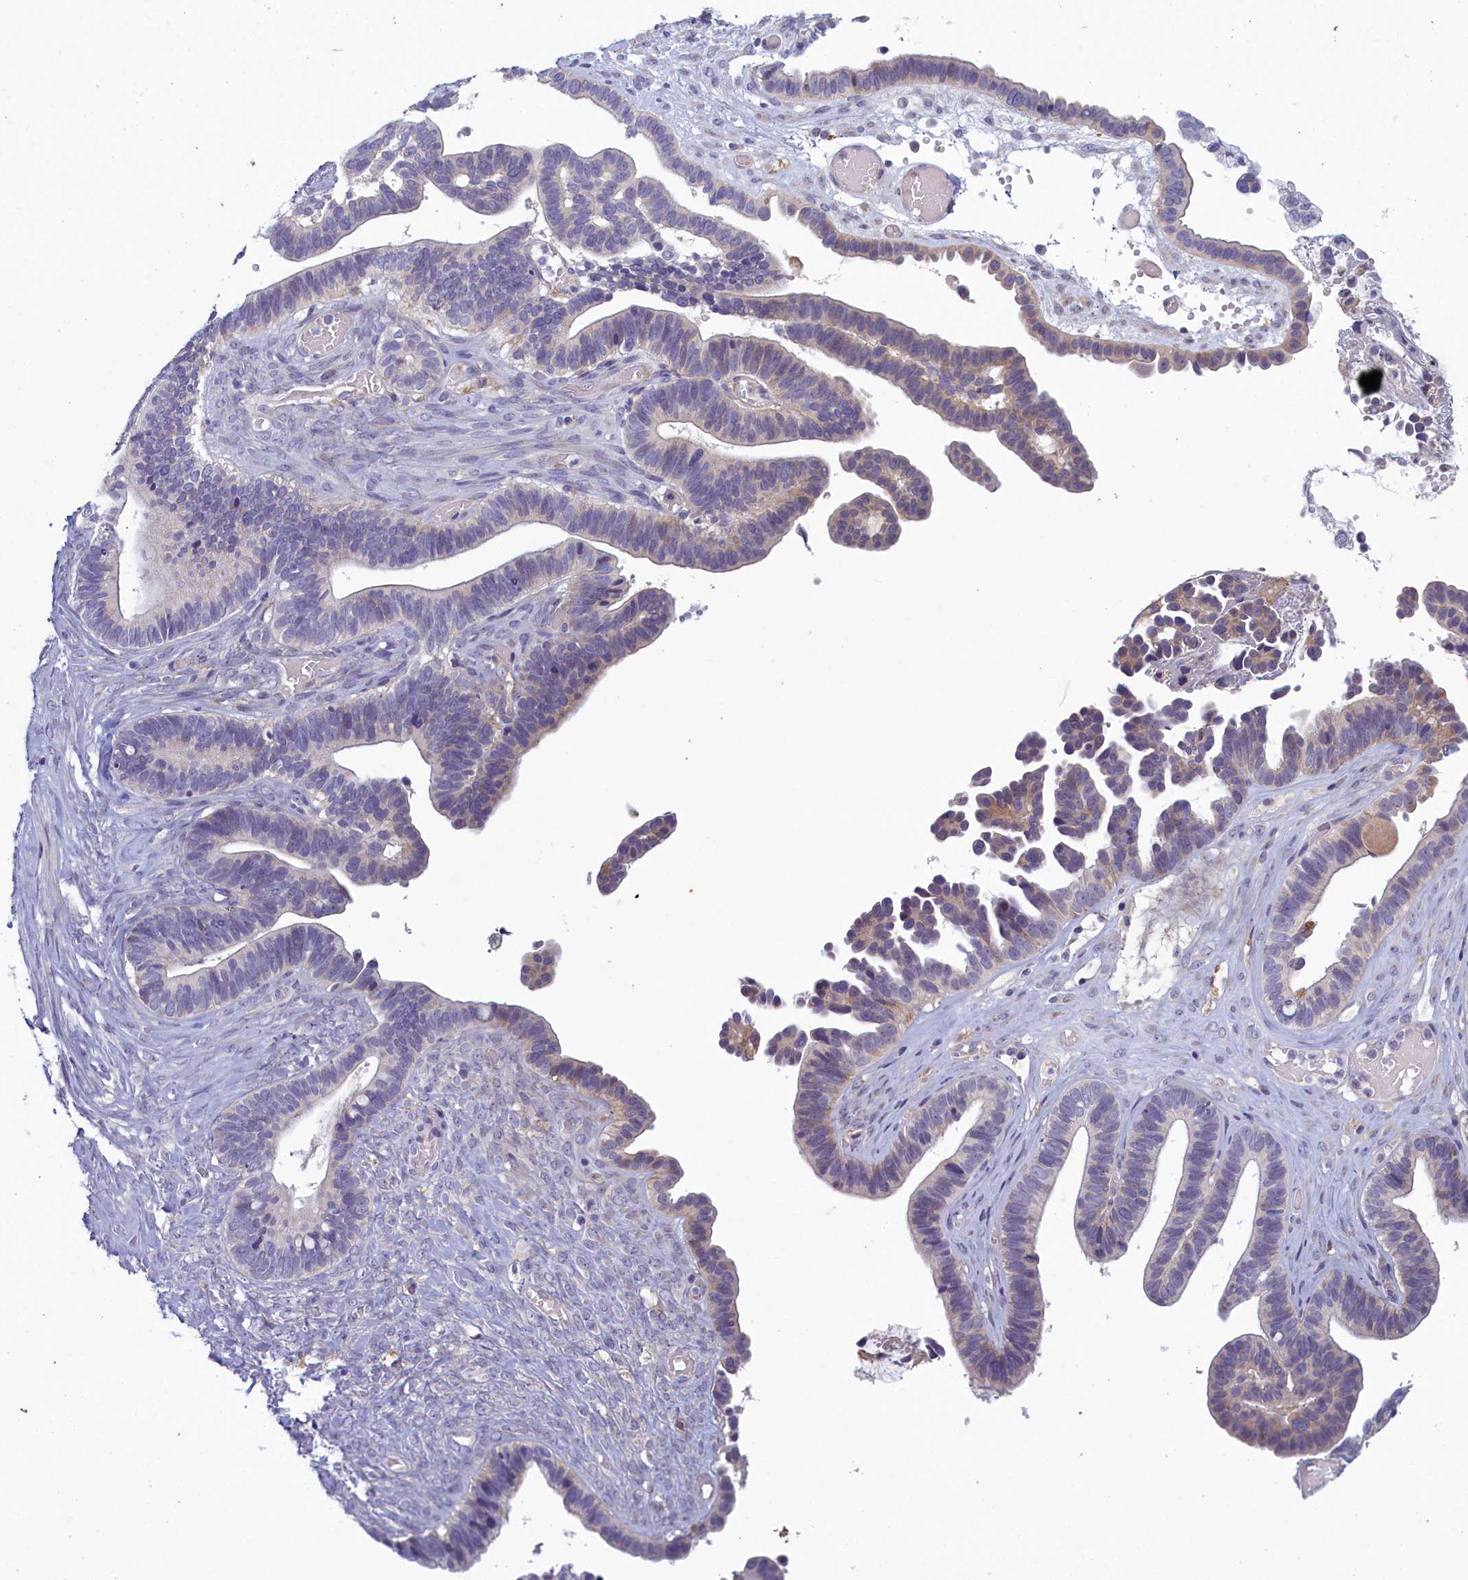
{"staining": {"intensity": "weak", "quantity": "25%-75%", "location": "cytoplasmic/membranous"}, "tissue": "ovarian cancer", "cell_type": "Tumor cells", "image_type": "cancer", "snomed": [{"axis": "morphology", "description": "Cystadenocarcinoma, serous, NOS"}, {"axis": "topography", "description": "Ovary"}], "caption": "Immunohistochemistry (IHC) (DAB (3,3'-diaminobenzidine)) staining of ovarian cancer exhibits weak cytoplasmic/membranous protein positivity in about 25%-75% of tumor cells. Nuclei are stained in blue.", "gene": "PLEKHG6", "patient": {"sex": "female", "age": 56}}